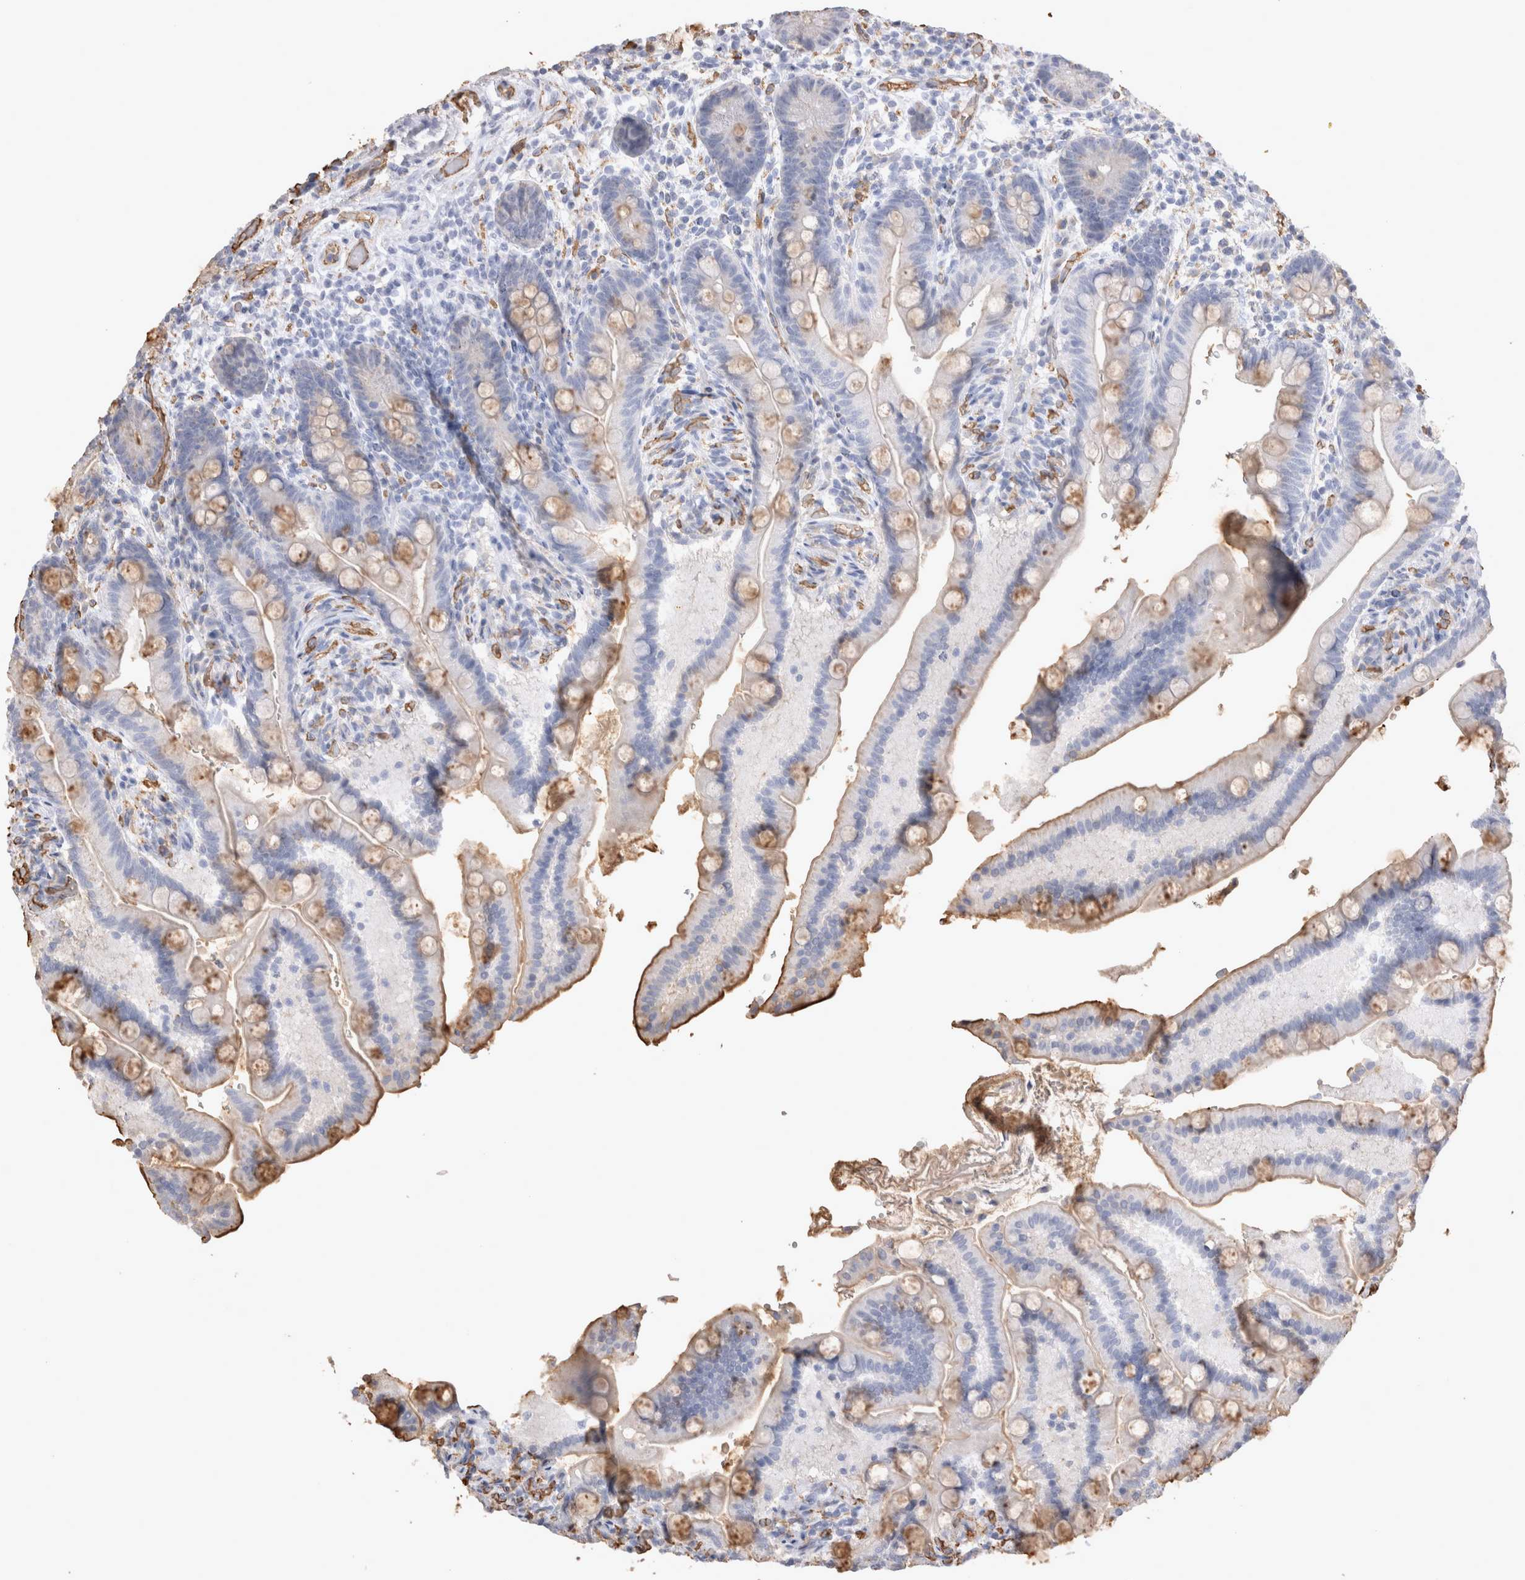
{"staining": {"intensity": "strong", "quantity": ">75%", "location": "cytoplasmic/membranous"}, "tissue": "colon", "cell_type": "Endothelial cells", "image_type": "normal", "snomed": [{"axis": "morphology", "description": "Normal tissue, NOS"}, {"axis": "topography", "description": "Smooth muscle"}, {"axis": "topography", "description": "Colon"}], "caption": "Immunohistochemical staining of benign human colon reveals >75% levels of strong cytoplasmic/membranous protein staining in about >75% of endothelial cells.", "gene": "IL17RC", "patient": {"sex": "male", "age": 73}}